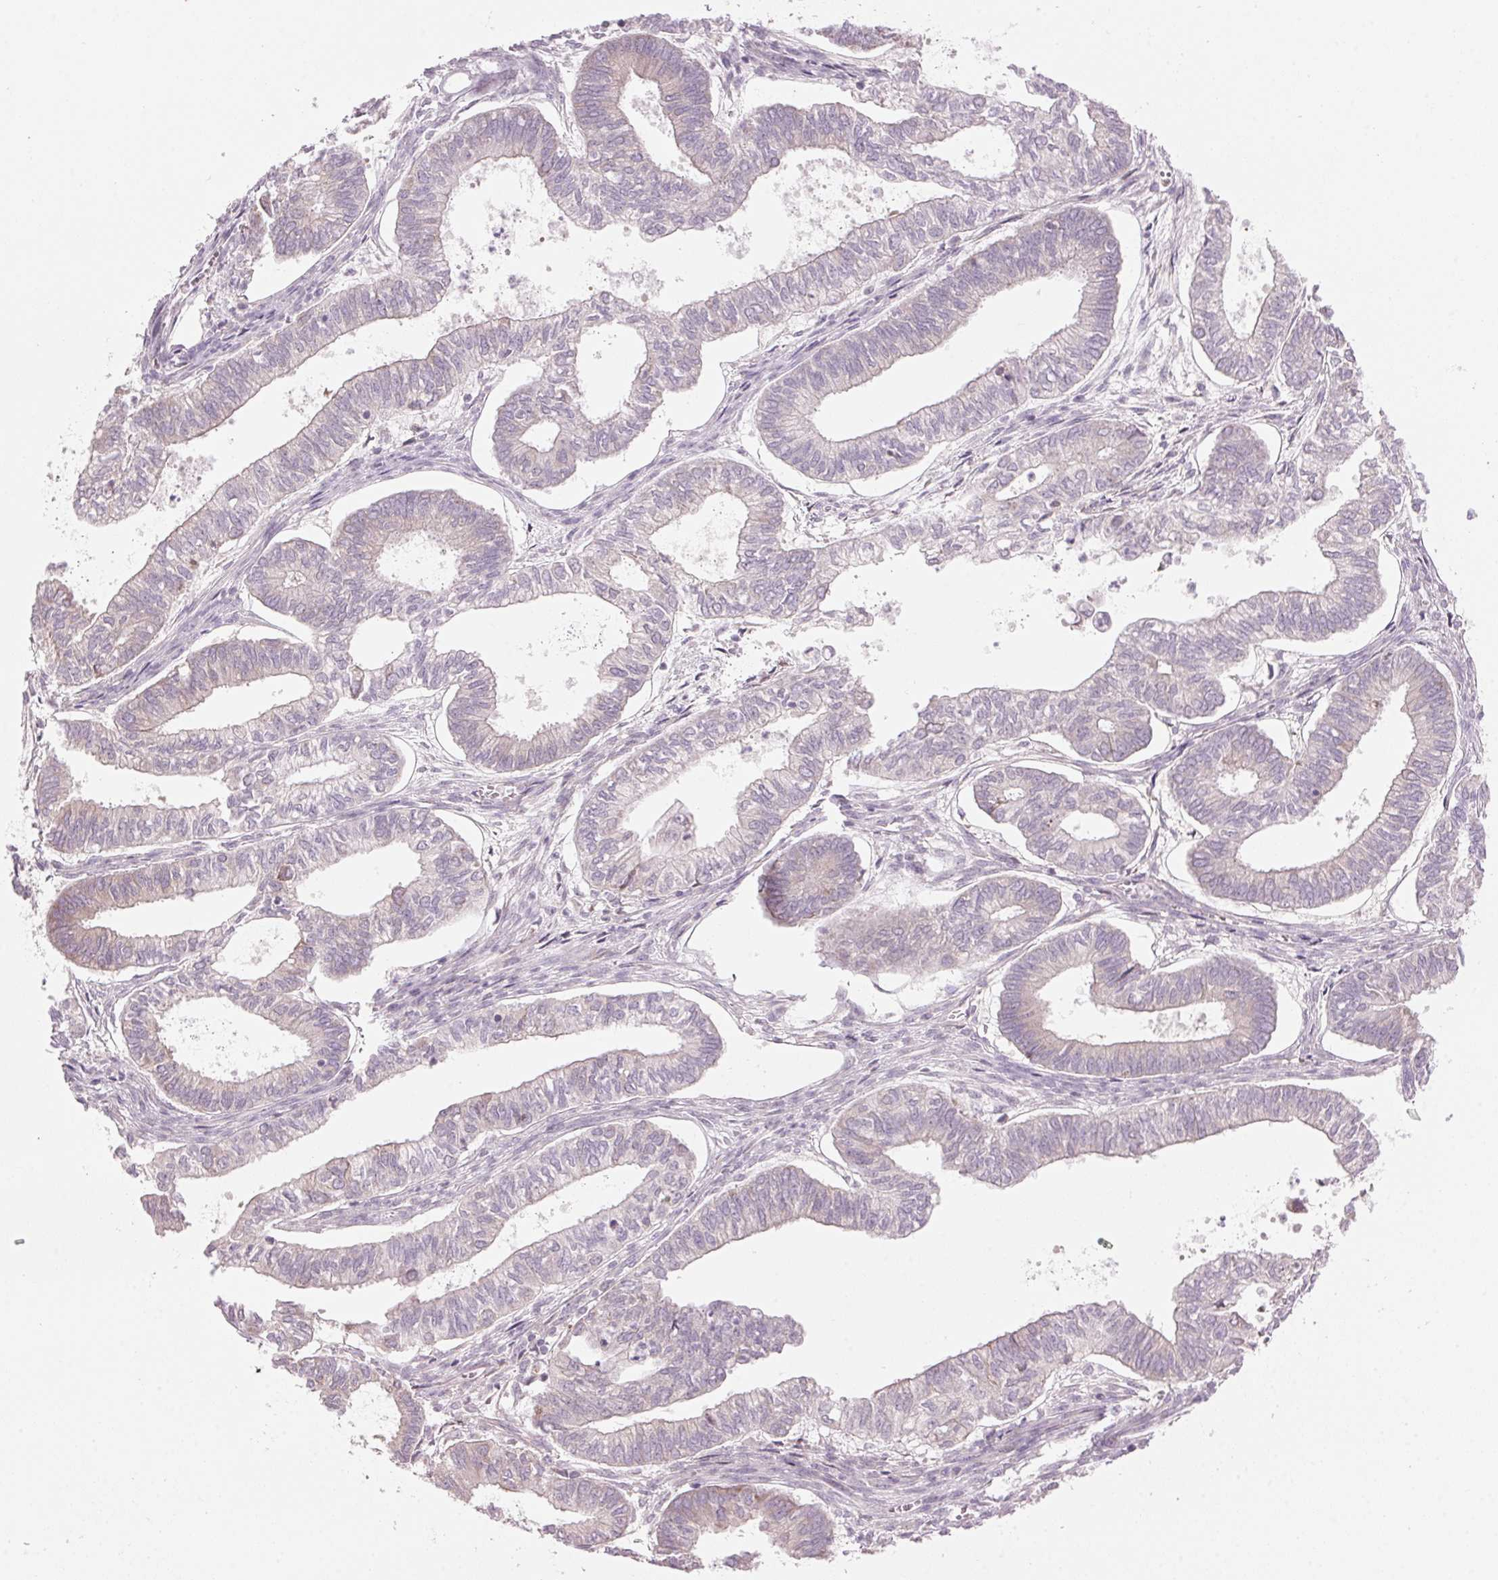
{"staining": {"intensity": "negative", "quantity": "none", "location": "none"}, "tissue": "ovarian cancer", "cell_type": "Tumor cells", "image_type": "cancer", "snomed": [{"axis": "morphology", "description": "Carcinoma, endometroid"}, {"axis": "topography", "description": "Ovary"}], "caption": "An IHC histopathology image of ovarian cancer (endometroid carcinoma) is shown. There is no staining in tumor cells of ovarian cancer (endometroid carcinoma).", "gene": "GNMT", "patient": {"sex": "female", "age": 64}}